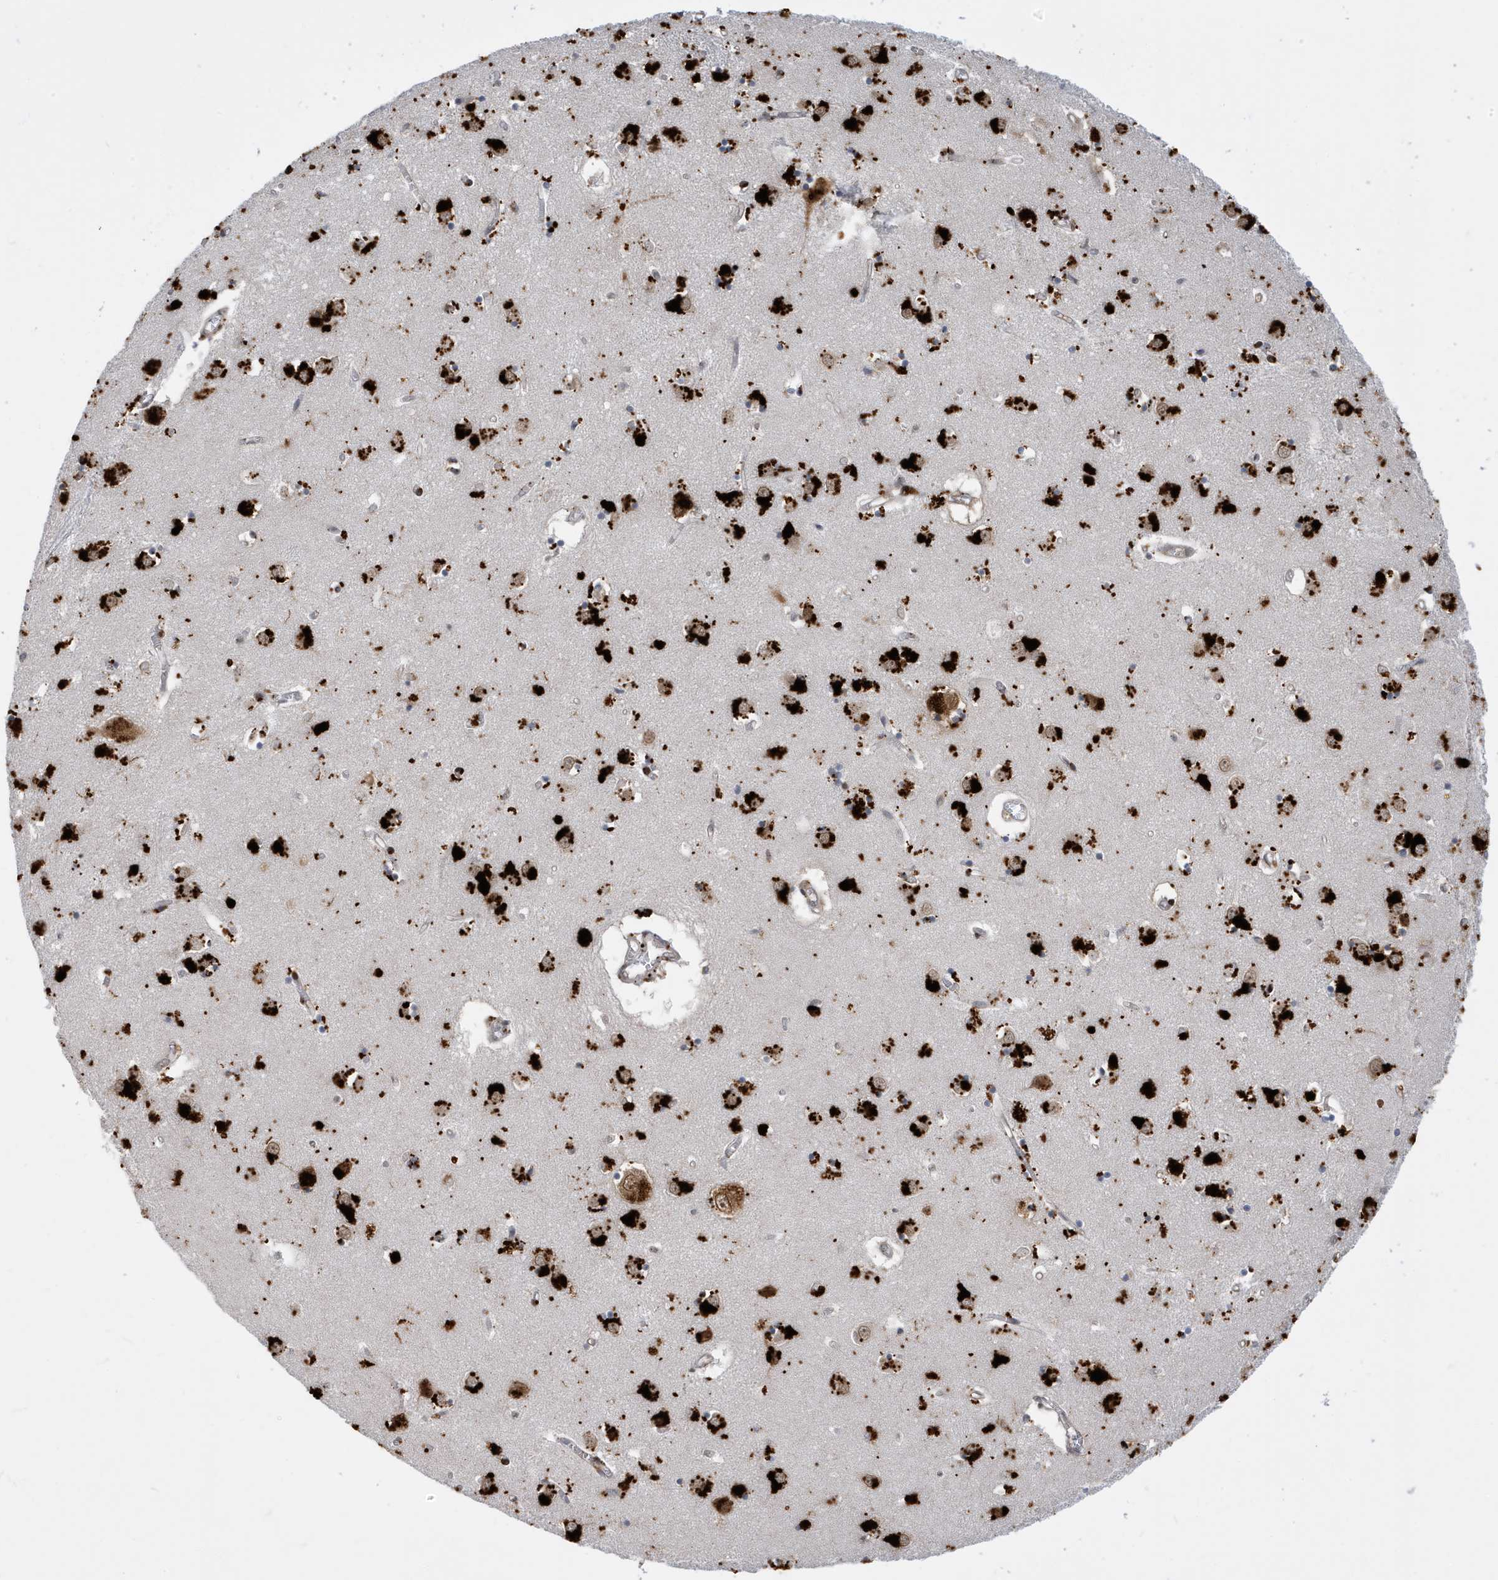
{"staining": {"intensity": "moderate", "quantity": "<25%", "location": "cytoplasmic/membranous"}, "tissue": "caudate", "cell_type": "Glial cells", "image_type": "normal", "snomed": [{"axis": "morphology", "description": "Normal tissue, NOS"}, {"axis": "topography", "description": "Lateral ventricle wall"}], "caption": "Immunohistochemical staining of benign human caudate shows <25% levels of moderate cytoplasmic/membranous protein expression in about <25% of glial cells.", "gene": "ZNF507", "patient": {"sex": "male", "age": 70}}